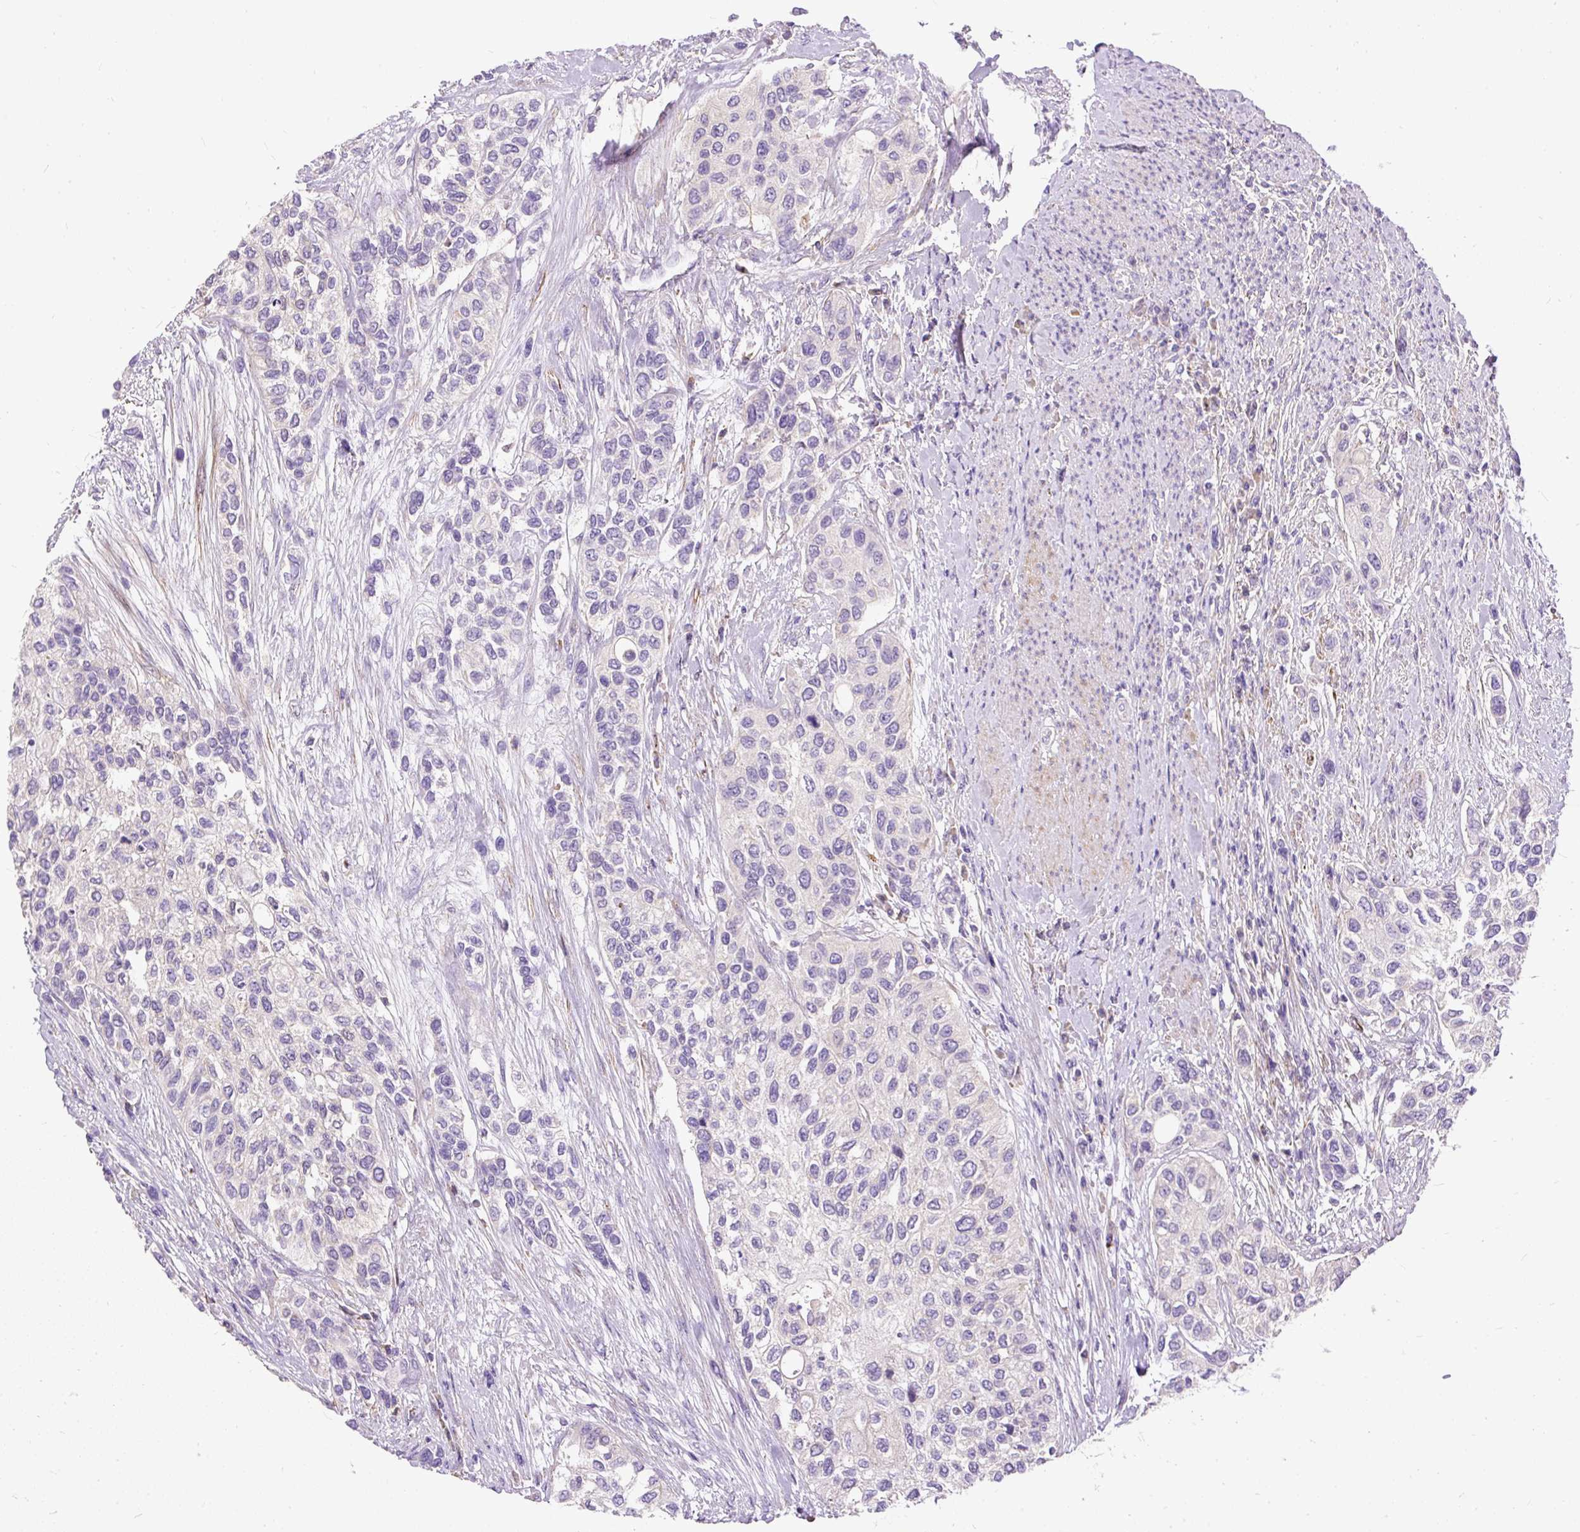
{"staining": {"intensity": "negative", "quantity": "none", "location": "none"}, "tissue": "urothelial cancer", "cell_type": "Tumor cells", "image_type": "cancer", "snomed": [{"axis": "morphology", "description": "Normal tissue, NOS"}, {"axis": "morphology", "description": "Urothelial carcinoma, High grade"}, {"axis": "topography", "description": "Vascular tissue"}, {"axis": "topography", "description": "Urinary bladder"}], "caption": "The histopathology image shows no significant positivity in tumor cells of high-grade urothelial carcinoma.", "gene": "GBX1", "patient": {"sex": "female", "age": 56}}